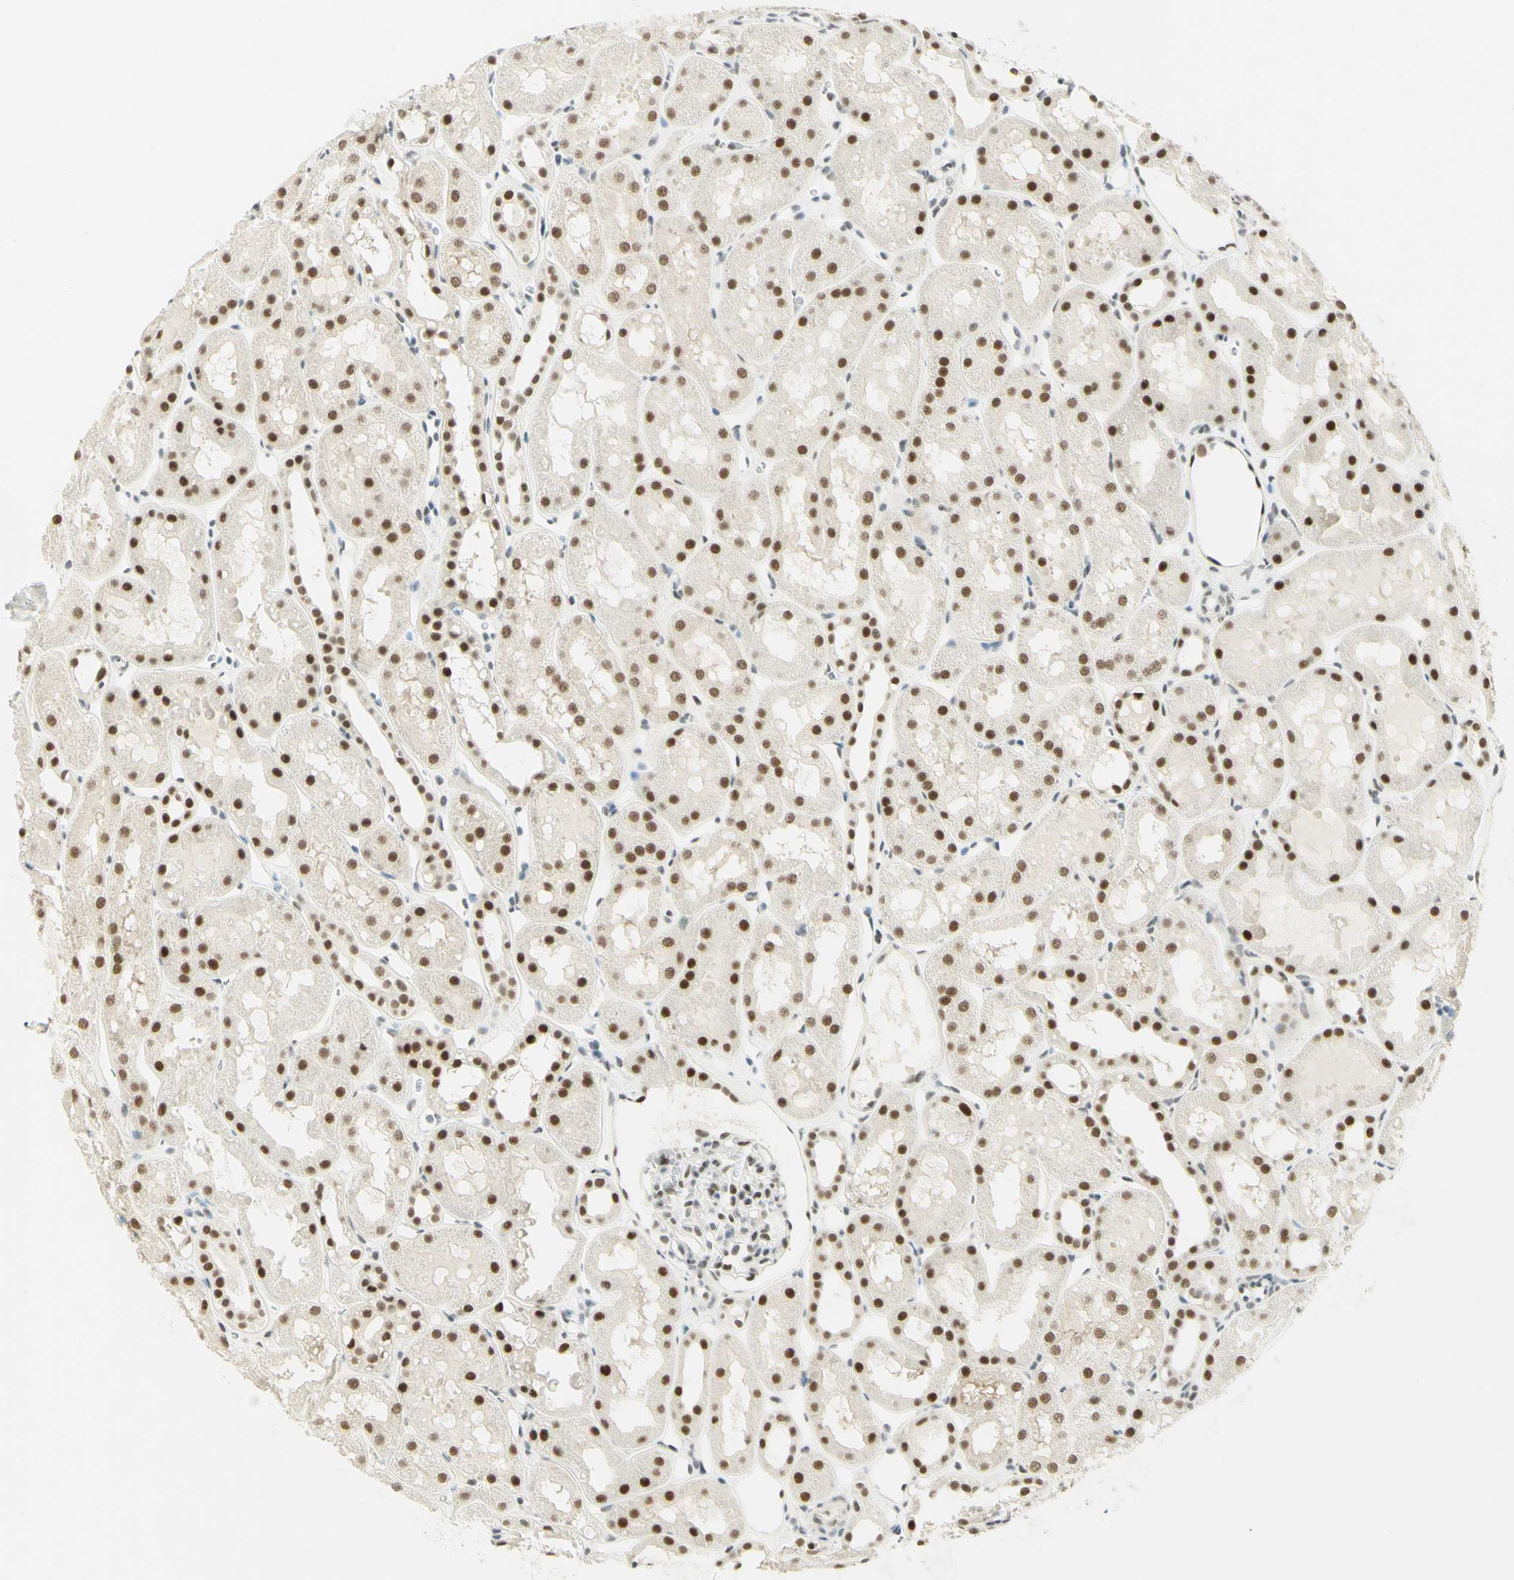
{"staining": {"intensity": "weak", "quantity": "25%-75%", "location": "nuclear"}, "tissue": "kidney", "cell_type": "Cells in glomeruli", "image_type": "normal", "snomed": [{"axis": "morphology", "description": "Normal tissue, NOS"}, {"axis": "topography", "description": "Kidney"}, {"axis": "topography", "description": "Urinary bladder"}], "caption": "Unremarkable kidney displays weak nuclear expression in approximately 25%-75% of cells in glomeruli, visualized by immunohistochemistry.", "gene": "PMS2", "patient": {"sex": "male", "age": 16}}